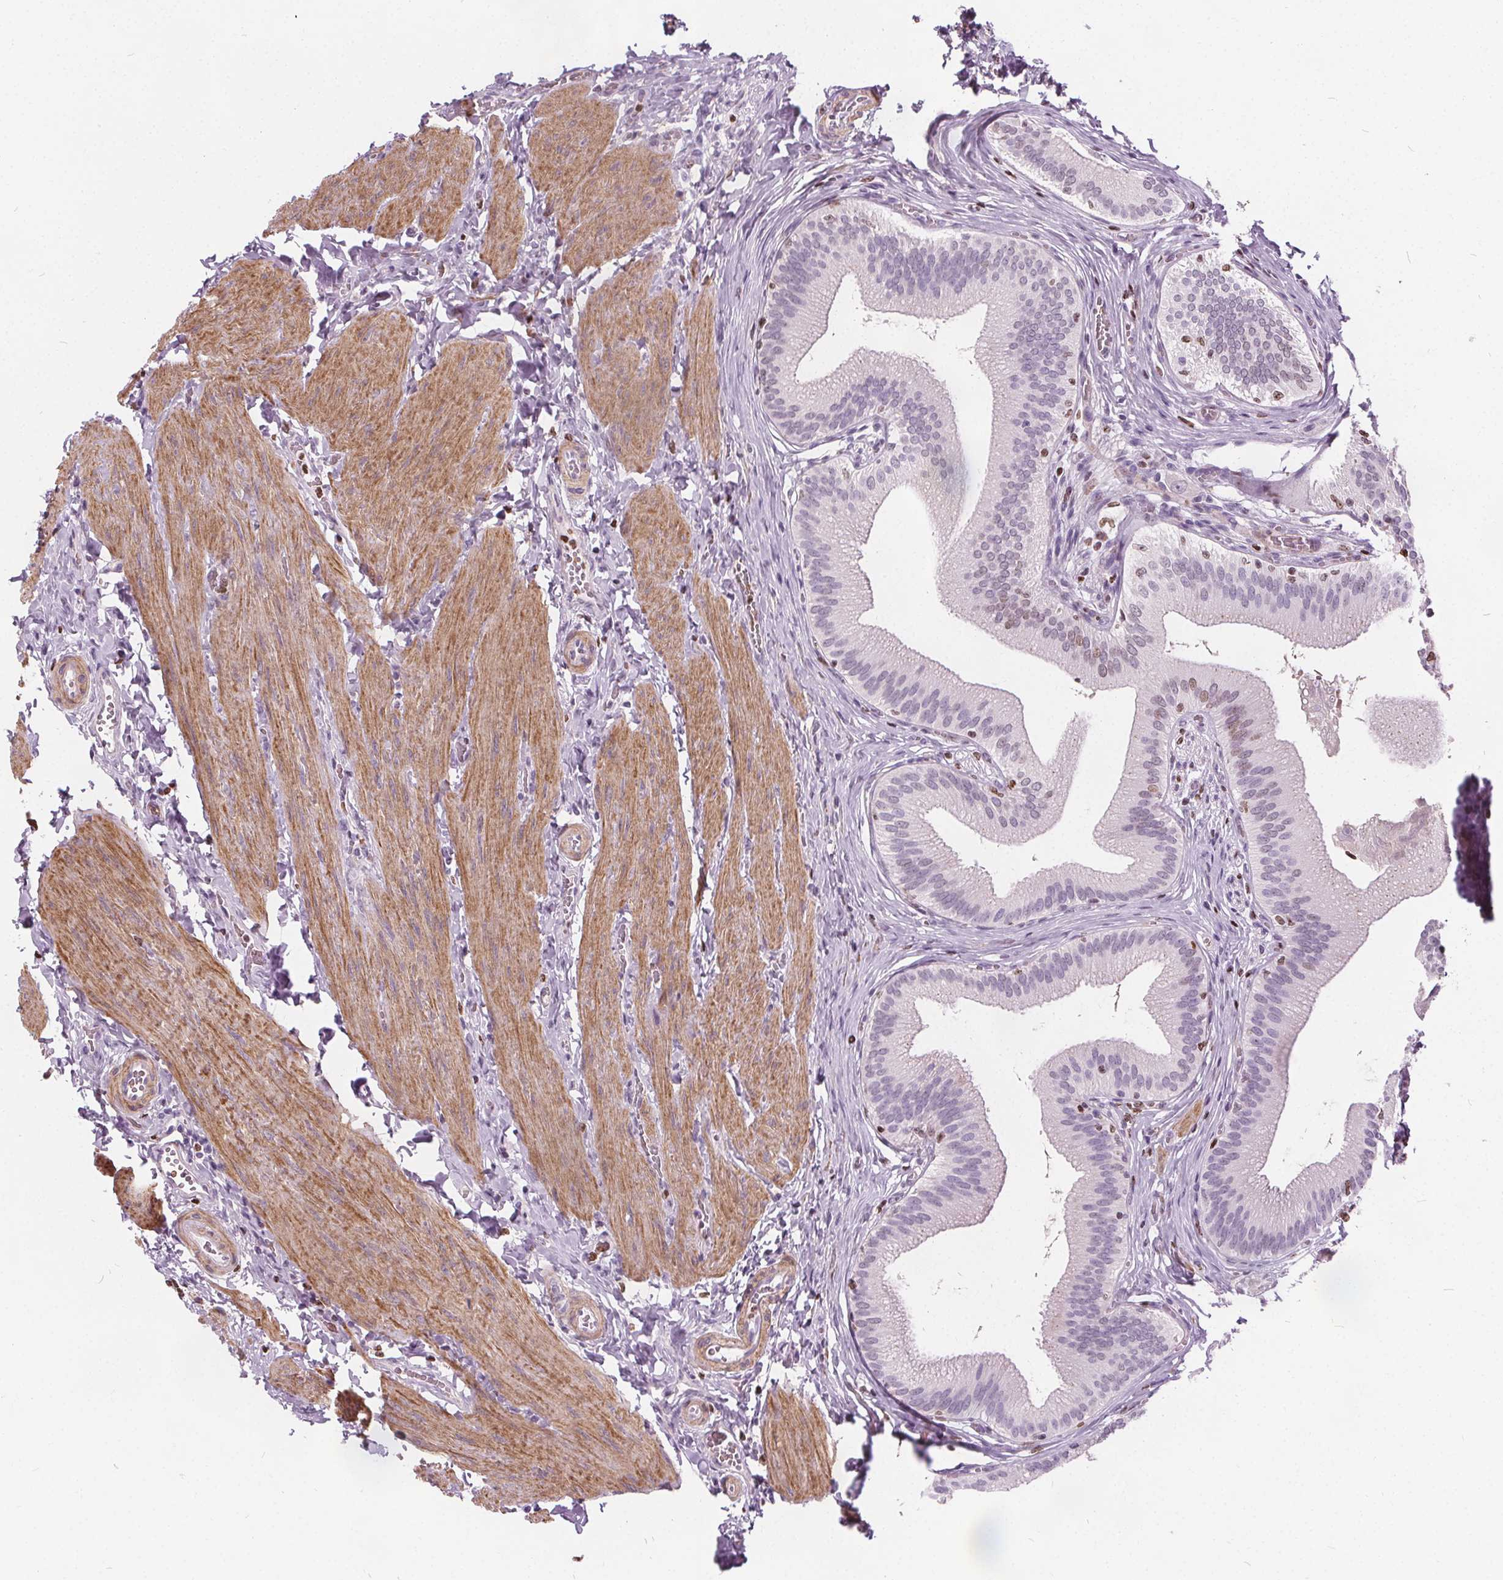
{"staining": {"intensity": "negative", "quantity": "none", "location": "none"}, "tissue": "gallbladder", "cell_type": "Glandular cells", "image_type": "normal", "snomed": [{"axis": "morphology", "description": "Normal tissue, NOS"}, {"axis": "topography", "description": "Gallbladder"}], "caption": "This is a histopathology image of immunohistochemistry (IHC) staining of benign gallbladder, which shows no staining in glandular cells.", "gene": "ISLR2", "patient": {"sex": "male", "age": 17}}